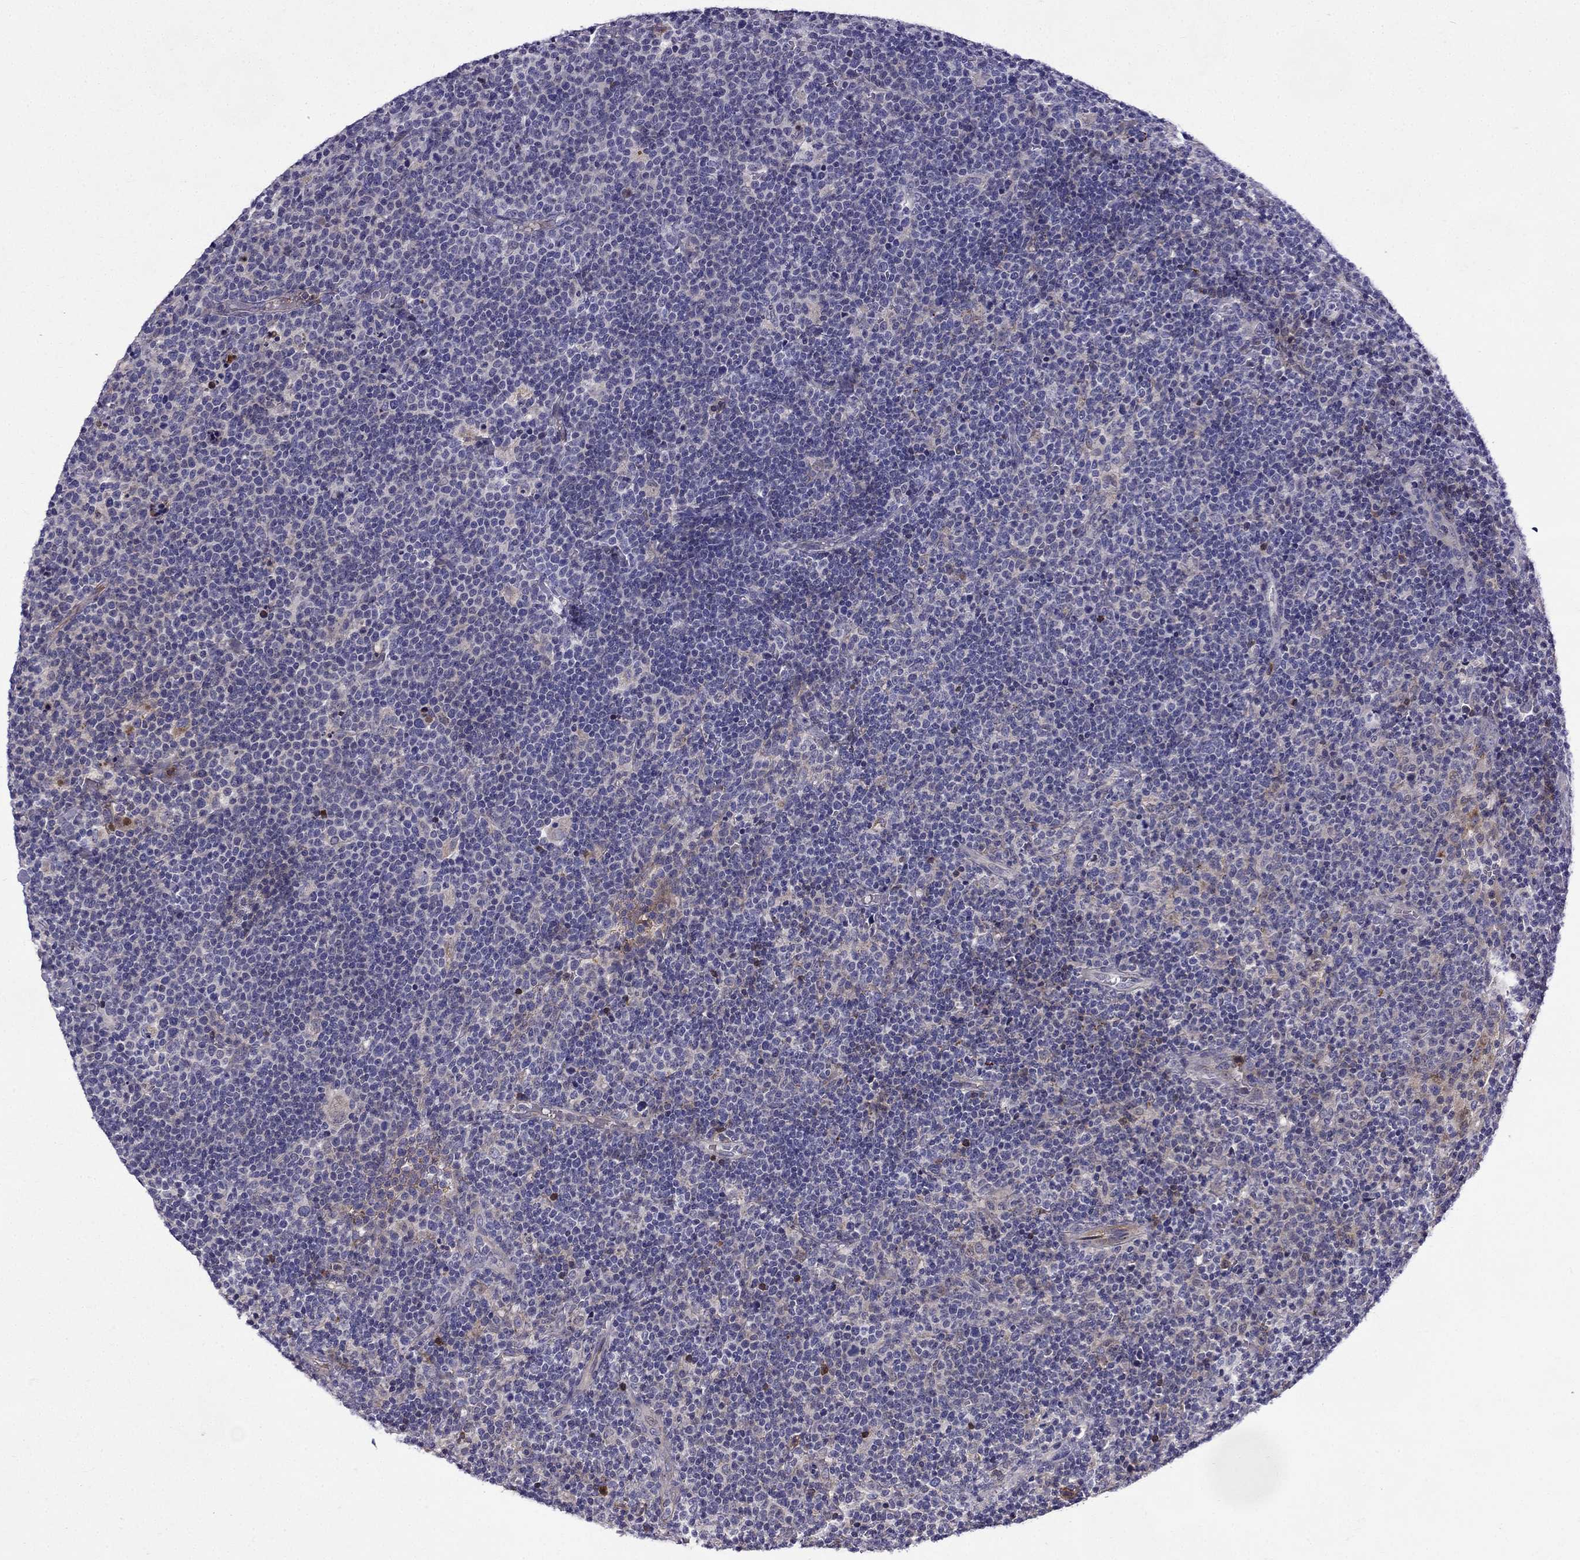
{"staining": {"intensity": "negative", "quantity": "none", "location": "none"}, "tissue": "lymphoma", "cell_type": "Tumor cells", "image_type": "cancer", "snomed": [{"axis": "morphology", "description": "Malignant lymphoma, non-Hodgkin's type, High grade"}, {"axis": "topography", "description": "Lymph node"}], "caption": "Immunohistochemistry image of human lymphoma stained for a protein (brown), which reveals no expression in tumor cells.", "gene": "PI16", "patient": {"sex": "male", "age": 61}}